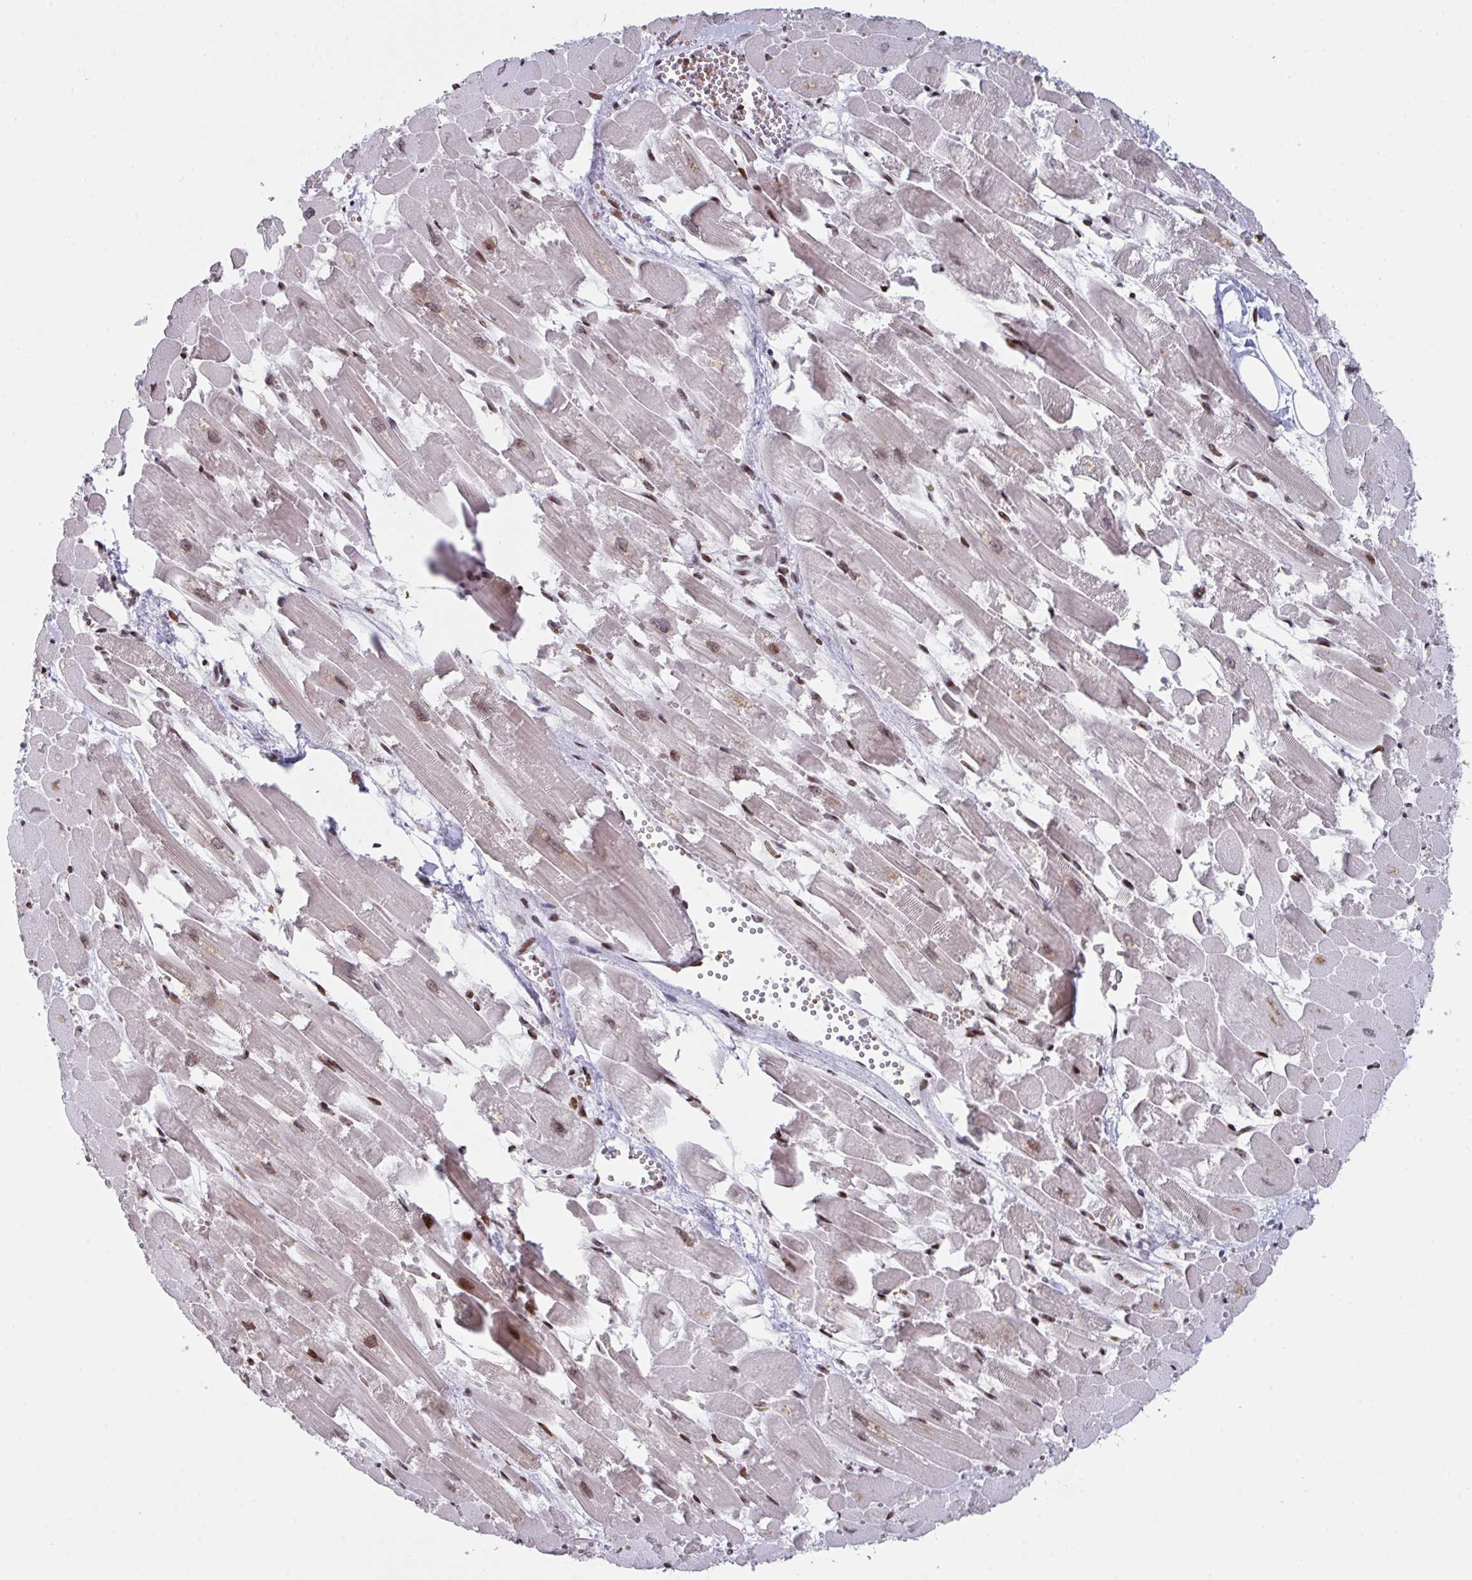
{"staining": {"intensity": "moderate", "quantity": ">75%", "location": "cytoplasmic/membranous,nuclear"}, "tissue": "heart muscle", "cell_type": "Cardiomyocytes", "image_type": "normal", "snomed": [{"axis": "morphology", "description": "Normal tissue, NOS"}, {"axis": "topography", "description": "Heart"}], "caption": "The photomicrograph exhibits a brown stain indicating the presence of a protein in the cytoplasmic/membranous,nuclear of cardiomyocytes in heart muscle. Ihc stains the protein in brown and the nuclei are stained blue.", "gene": "PCDHB8", "patient": {"sex": "female", "age": 52}}